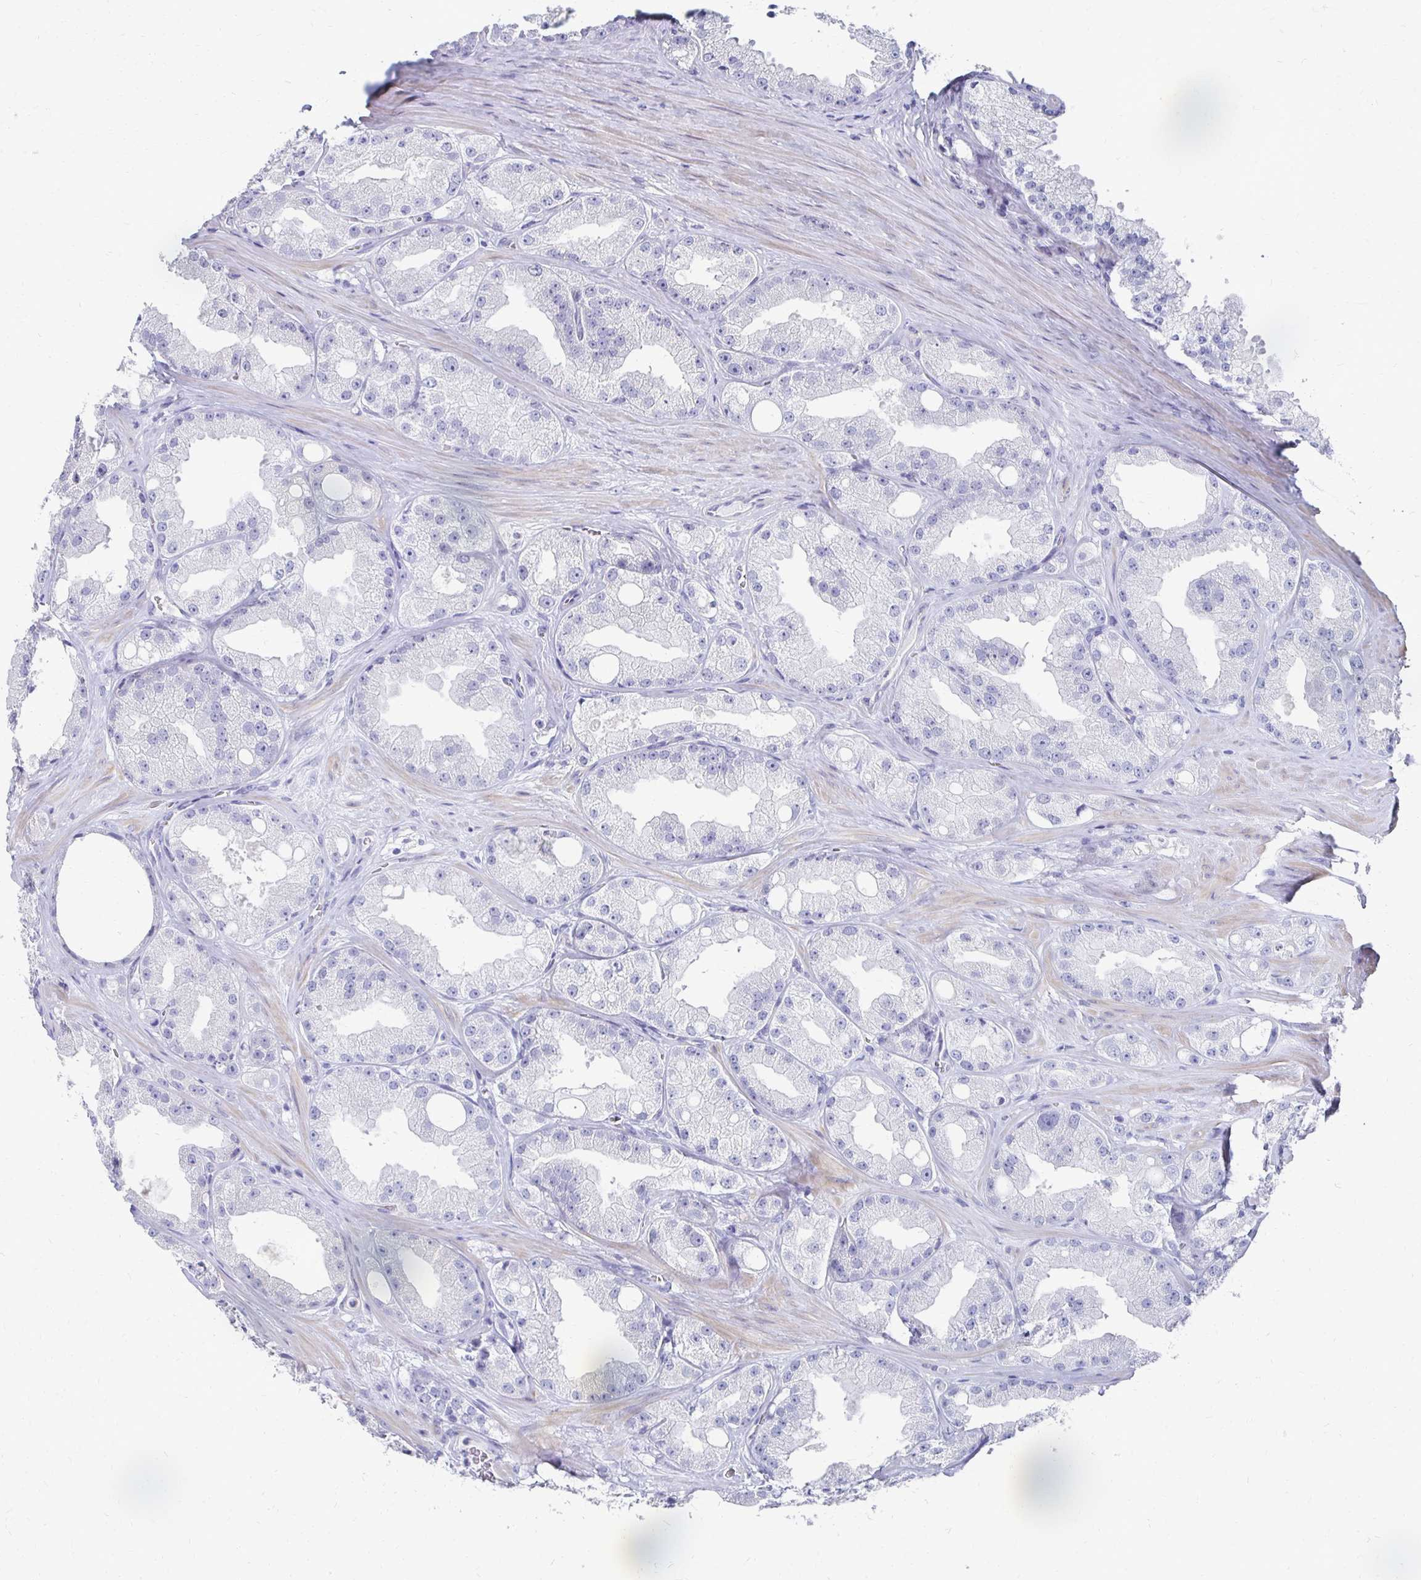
{"staining": {"intensity": "negative", "quantity": "none", "location": "none"}, "tissue": "prostate cancer", "cell_type": "Tumor cells", "image_type": "cancer", "snomed": [{"axis": "morphology", "description": "Adenocarcinoma, High grade"}, {"axis": "topography", "description": "Prostate"}], "caption": "Immunohistochemistry micrograph of neoplastic tissue: prostate high-grade adenocarcinoma stained with DAB demonstrates no significant protein staining in tumor cells.", "gene": "SYCP3", "patient": {"sex": "male", "age": 66}}